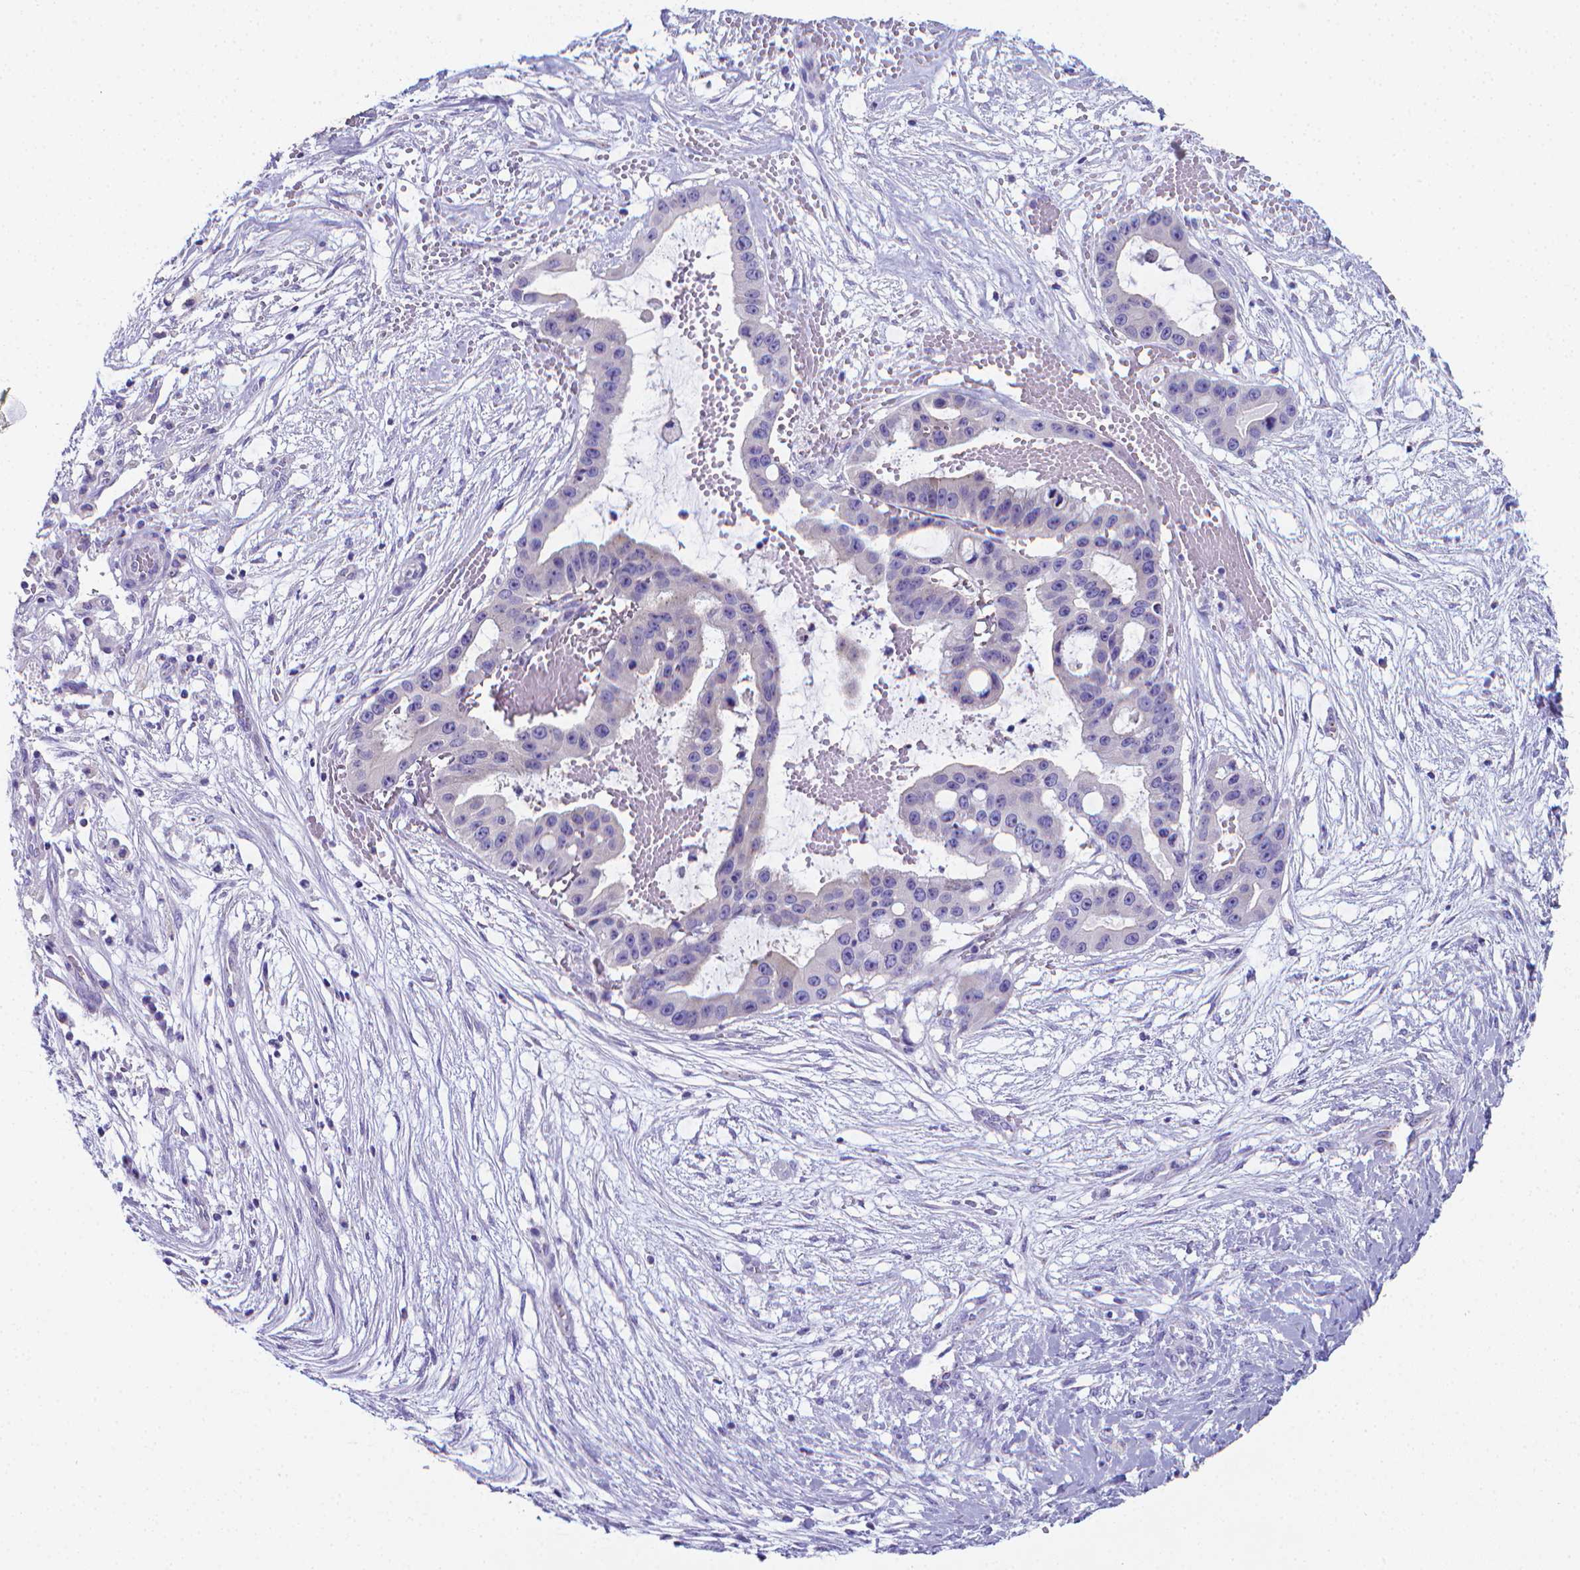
{"staining": {"intensity": "negative", "quantity": "none", "location": "none"}, "tissue": "ovarian cancer", "cell_type": "Tumor cells", "image_type": "cancer", "snomed": [{"axis": "morphology", "description": "Cystadenocarcinoma, serous, NOS"}, {"axis": "topography", "description": "Ovary"}], "caption": "Immunohistochemistry (IHC) histopathology image of serous cystadenocarcinoma (ovarian) stained for a protein (brown), which shows no expression in tumor cells.", "gene": "LRRC73", "patient": {"sex": "female", "age": 56}}